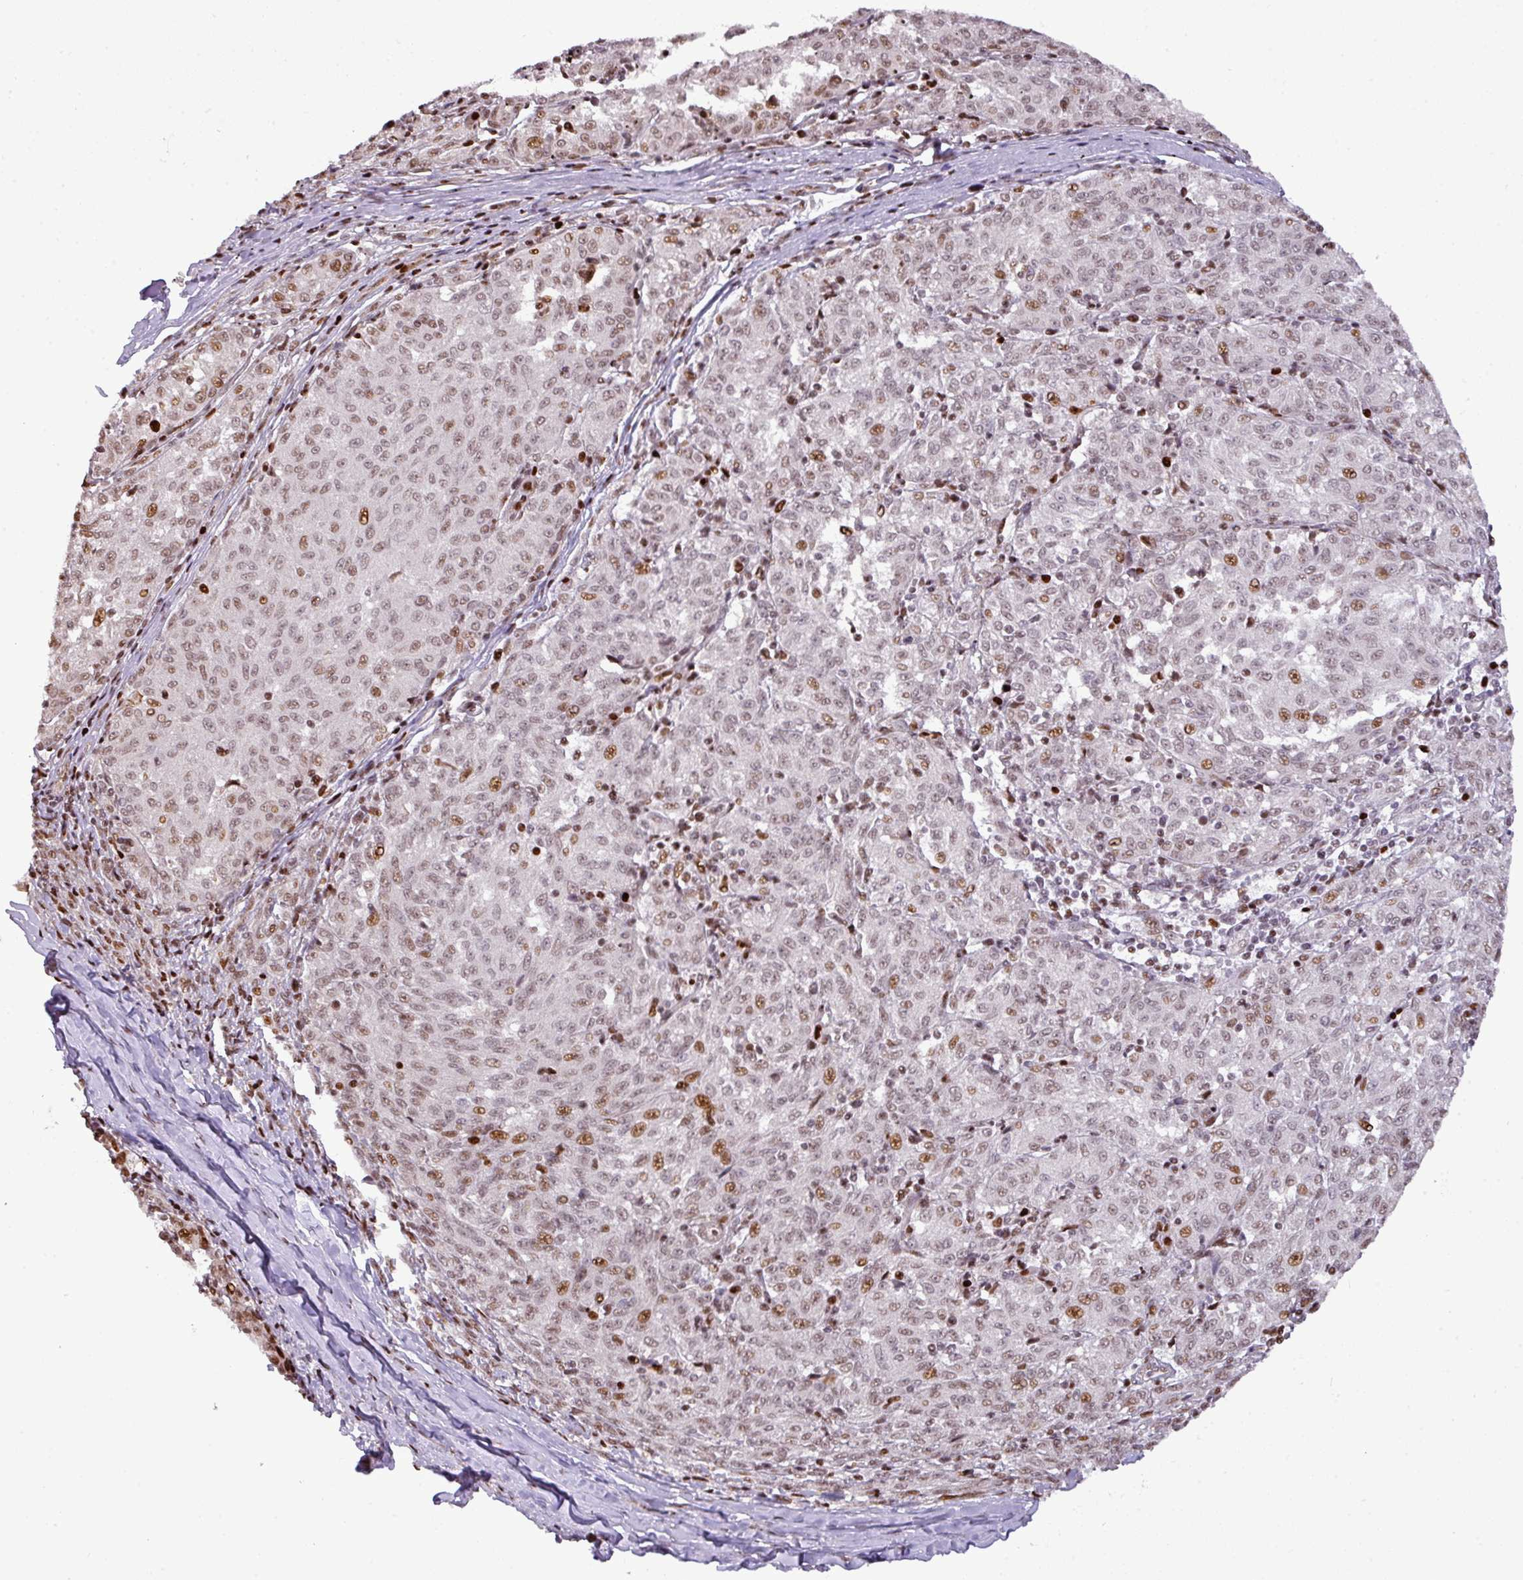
{"staining": {"intensity": "moderate", "quantity": ">75%", "location": "nuclear"}, "tissue": "melanoma", "cell_type": "Tumor cells", "image_type": "cancer", "snomed": [{"axis": "morphology", "description": "Malignant melanoma, NOS"}, {"axis": "topography", "description": "Skin"}], "caption": "Malignant melanoma tissue reveals moderate nuclear staining in about >75% of tumor cells, visualized by immunohistochemistry.", "gene": "MYSM1", "patient": {"sex": "female", "age": 72}}